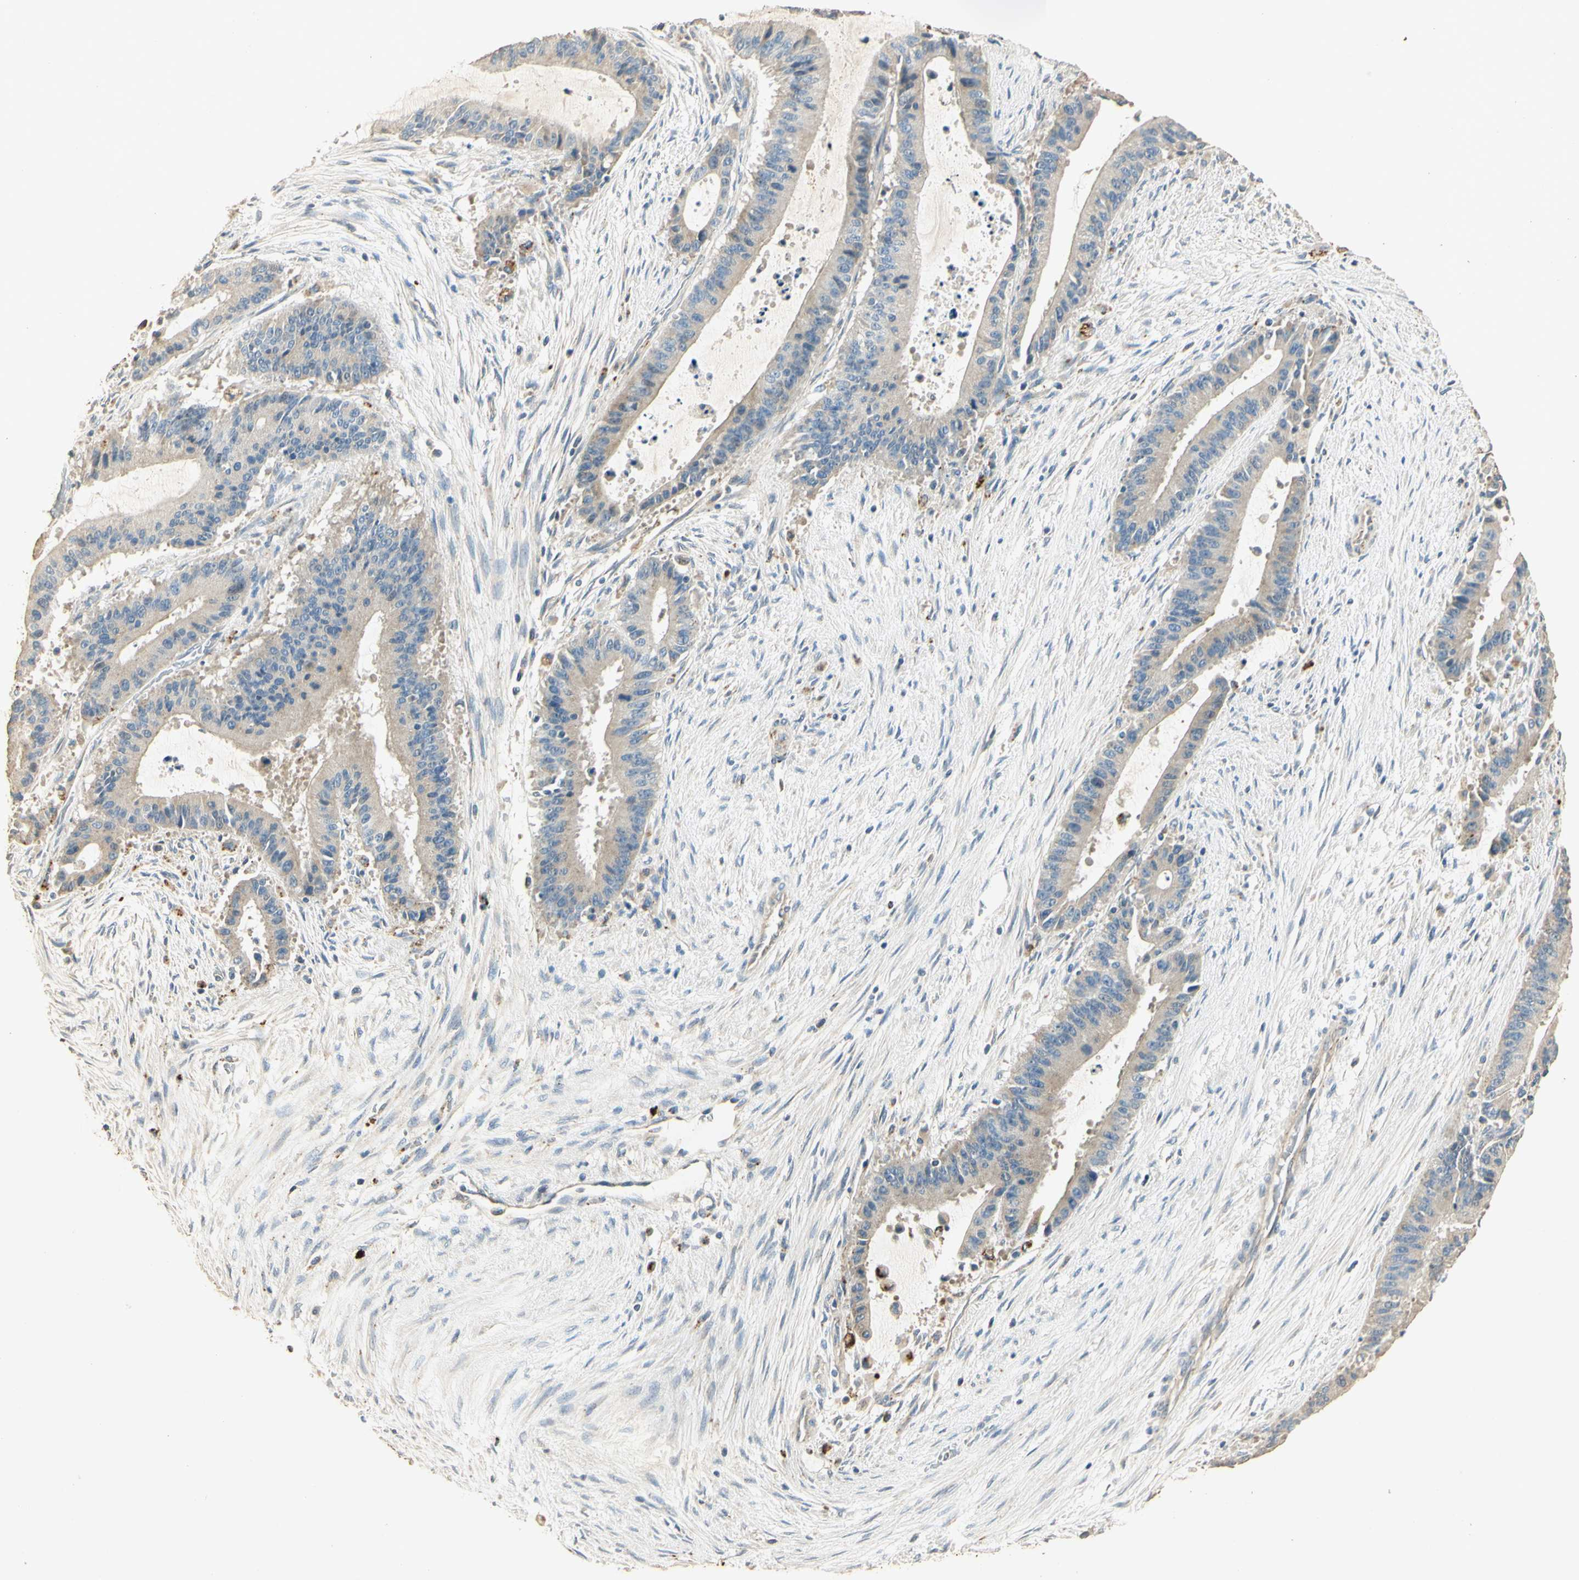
{"staining": {"intensity": "negative", "quantity": "none", "location": "none"}, "tissue": "liver cancer", "cell_type": "Tumor cells", "image_type": "cancer", "snomed": [{"axis": "morphology", "description": "Cholangiocarcinoma"}, {"axis": "topography", "description": "Liver"}], "caption": "The histopathology image displays no staining of tumor cells in liver cholangiocarcinoma.", "gene": "ARHGEF17", "patient": {"sex": "female", "age": 73}}